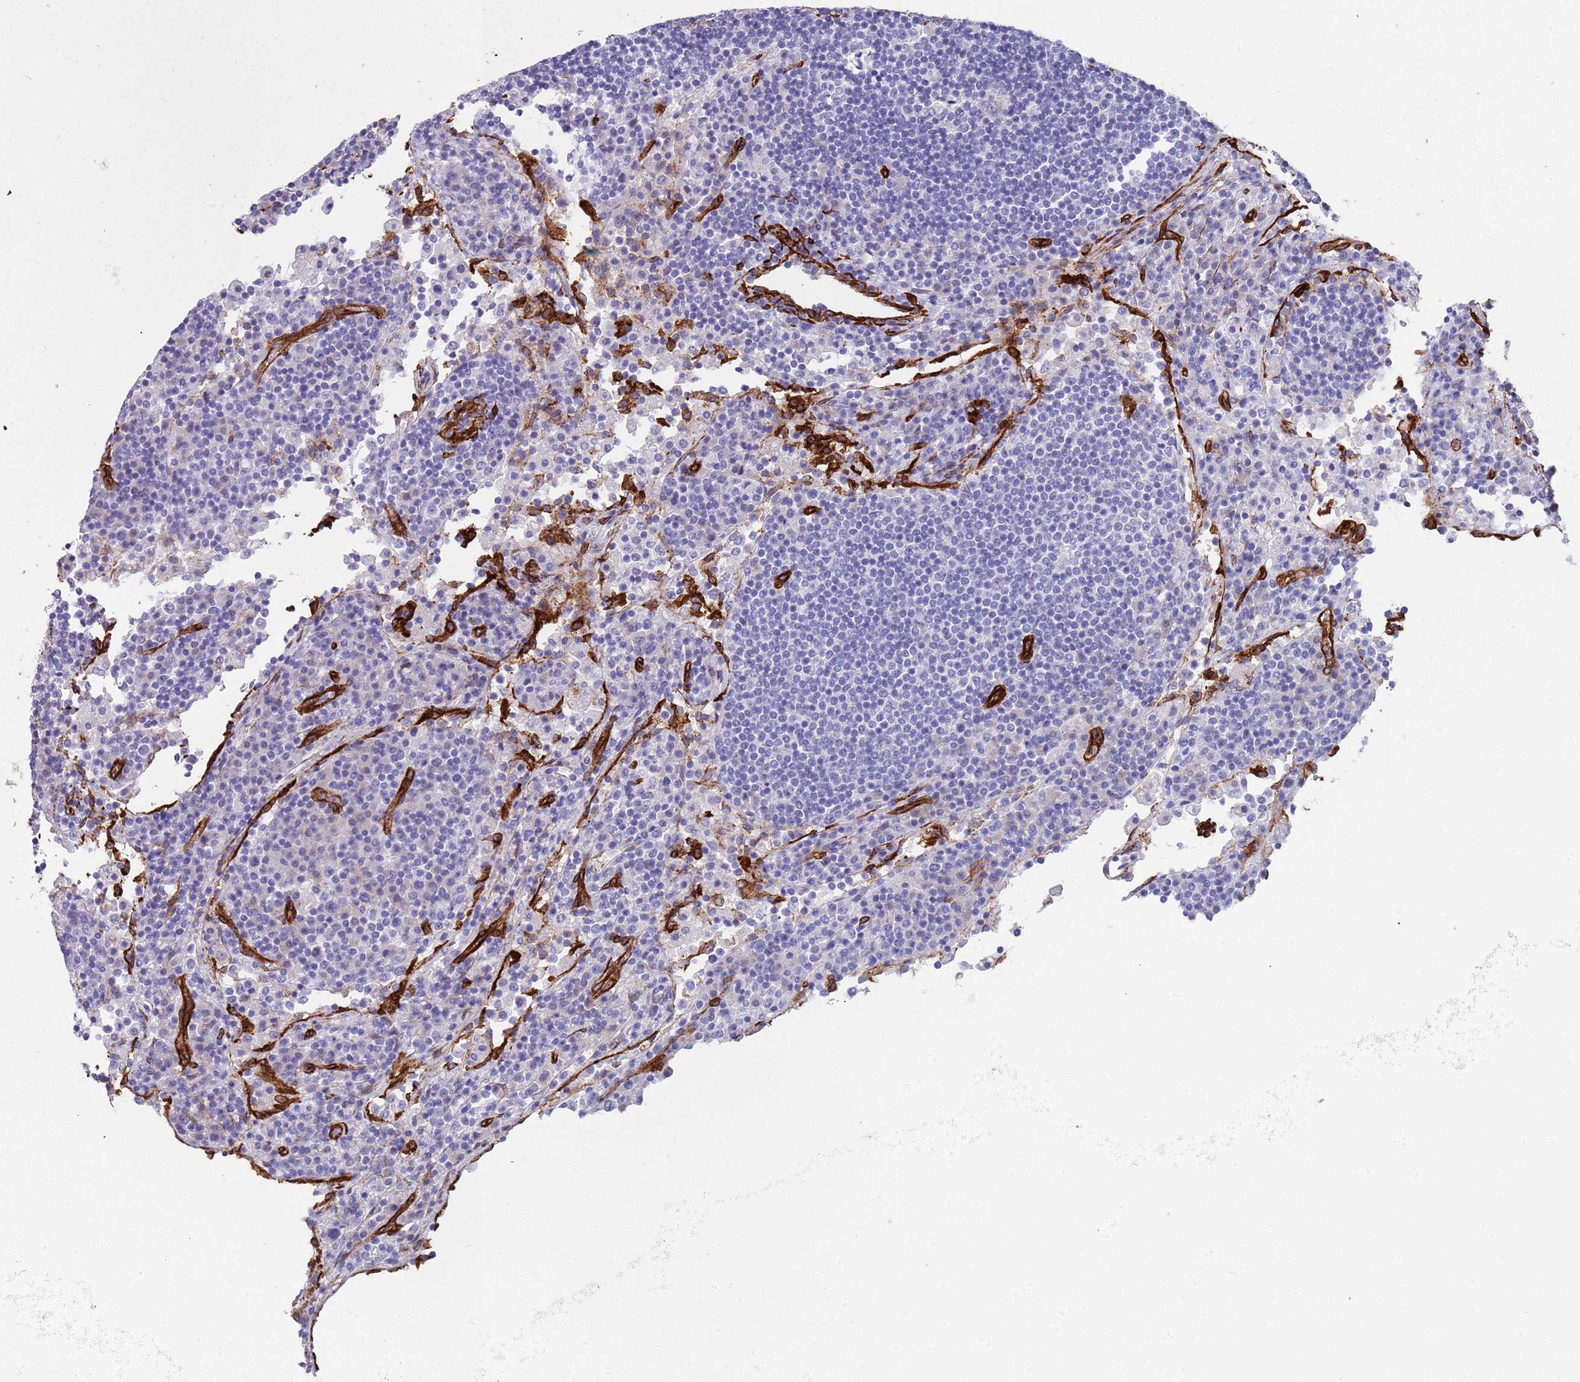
{"staining": {"intensity": "negative", "quantity": "none", "location": "none"}, "tissue": "lymph node", "cell_type": "Germinal center cells", "image_type": "normal", "snomed": [{"axis": "morphology", "description": "Normal tissue, NOS"}, {"axis": "topography", "description": "Lymph node"}], "caption": "Immunohistochemical staining of normal lymph node shows no significant positivity in germinal center cells.", "gene": "CAV2", "patient": {"sex": "female", "age": 53}}